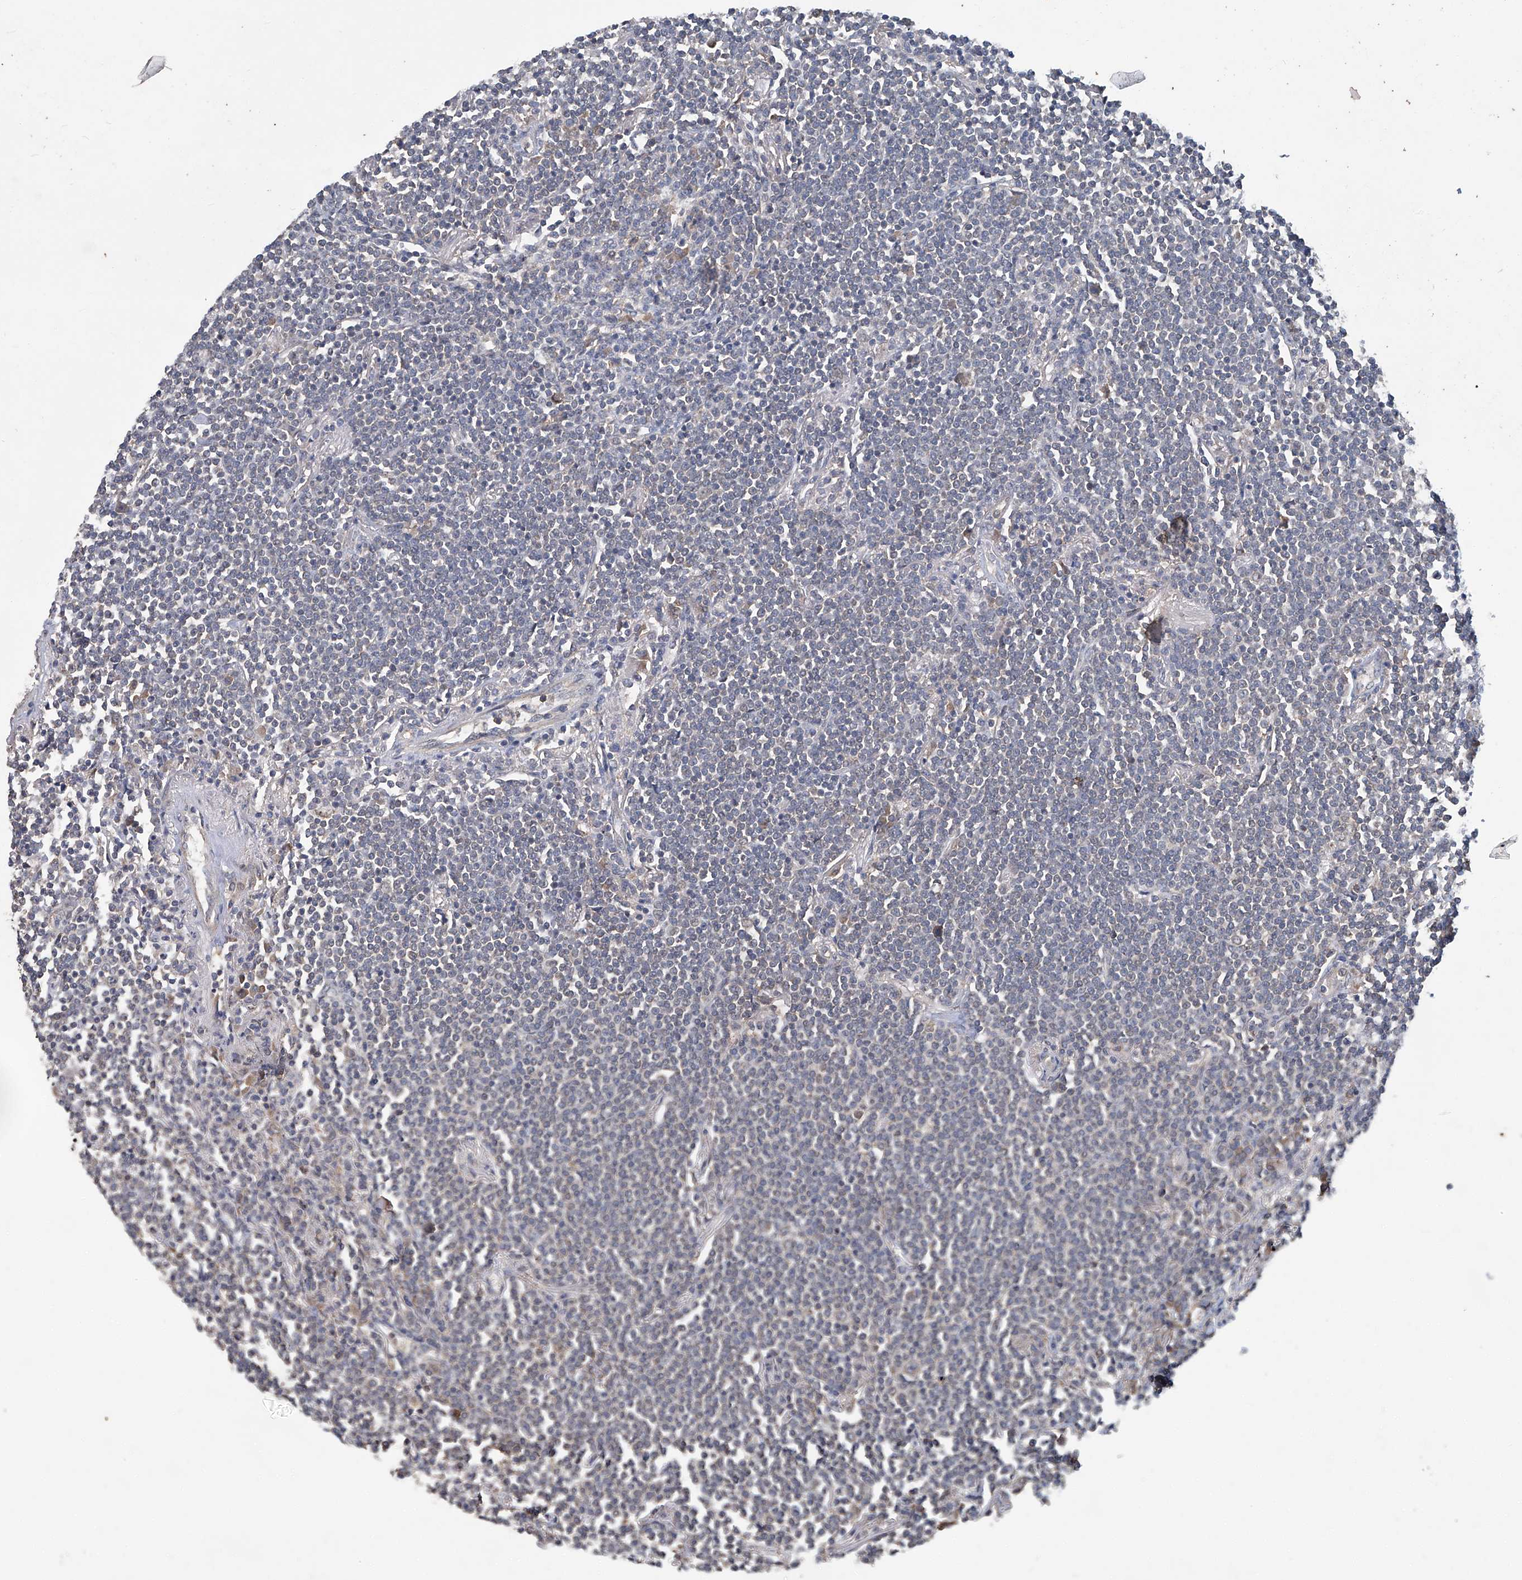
{"staining": {"intensity": "negative", "quantity": "none", "location": "none"}, "tissue": "lymphoma", "cell_type": "Tumor cells", "image_type": "cancer", "snomed": [{"axis": "morphology", "description": "Malignant lymphoma, non-Hodgkin's type, Low grade"}, {"axis": "topography", "description": "Lung"}], "caption": "IHC micrograph of human malignant lymphoma, non-Hodgkin's type (low-grade) stained for a protein (brown), which reveals no expression in tumor cells.", "gene": "ANKRD34A", "patient": {"sex": "female", "age": 71}}